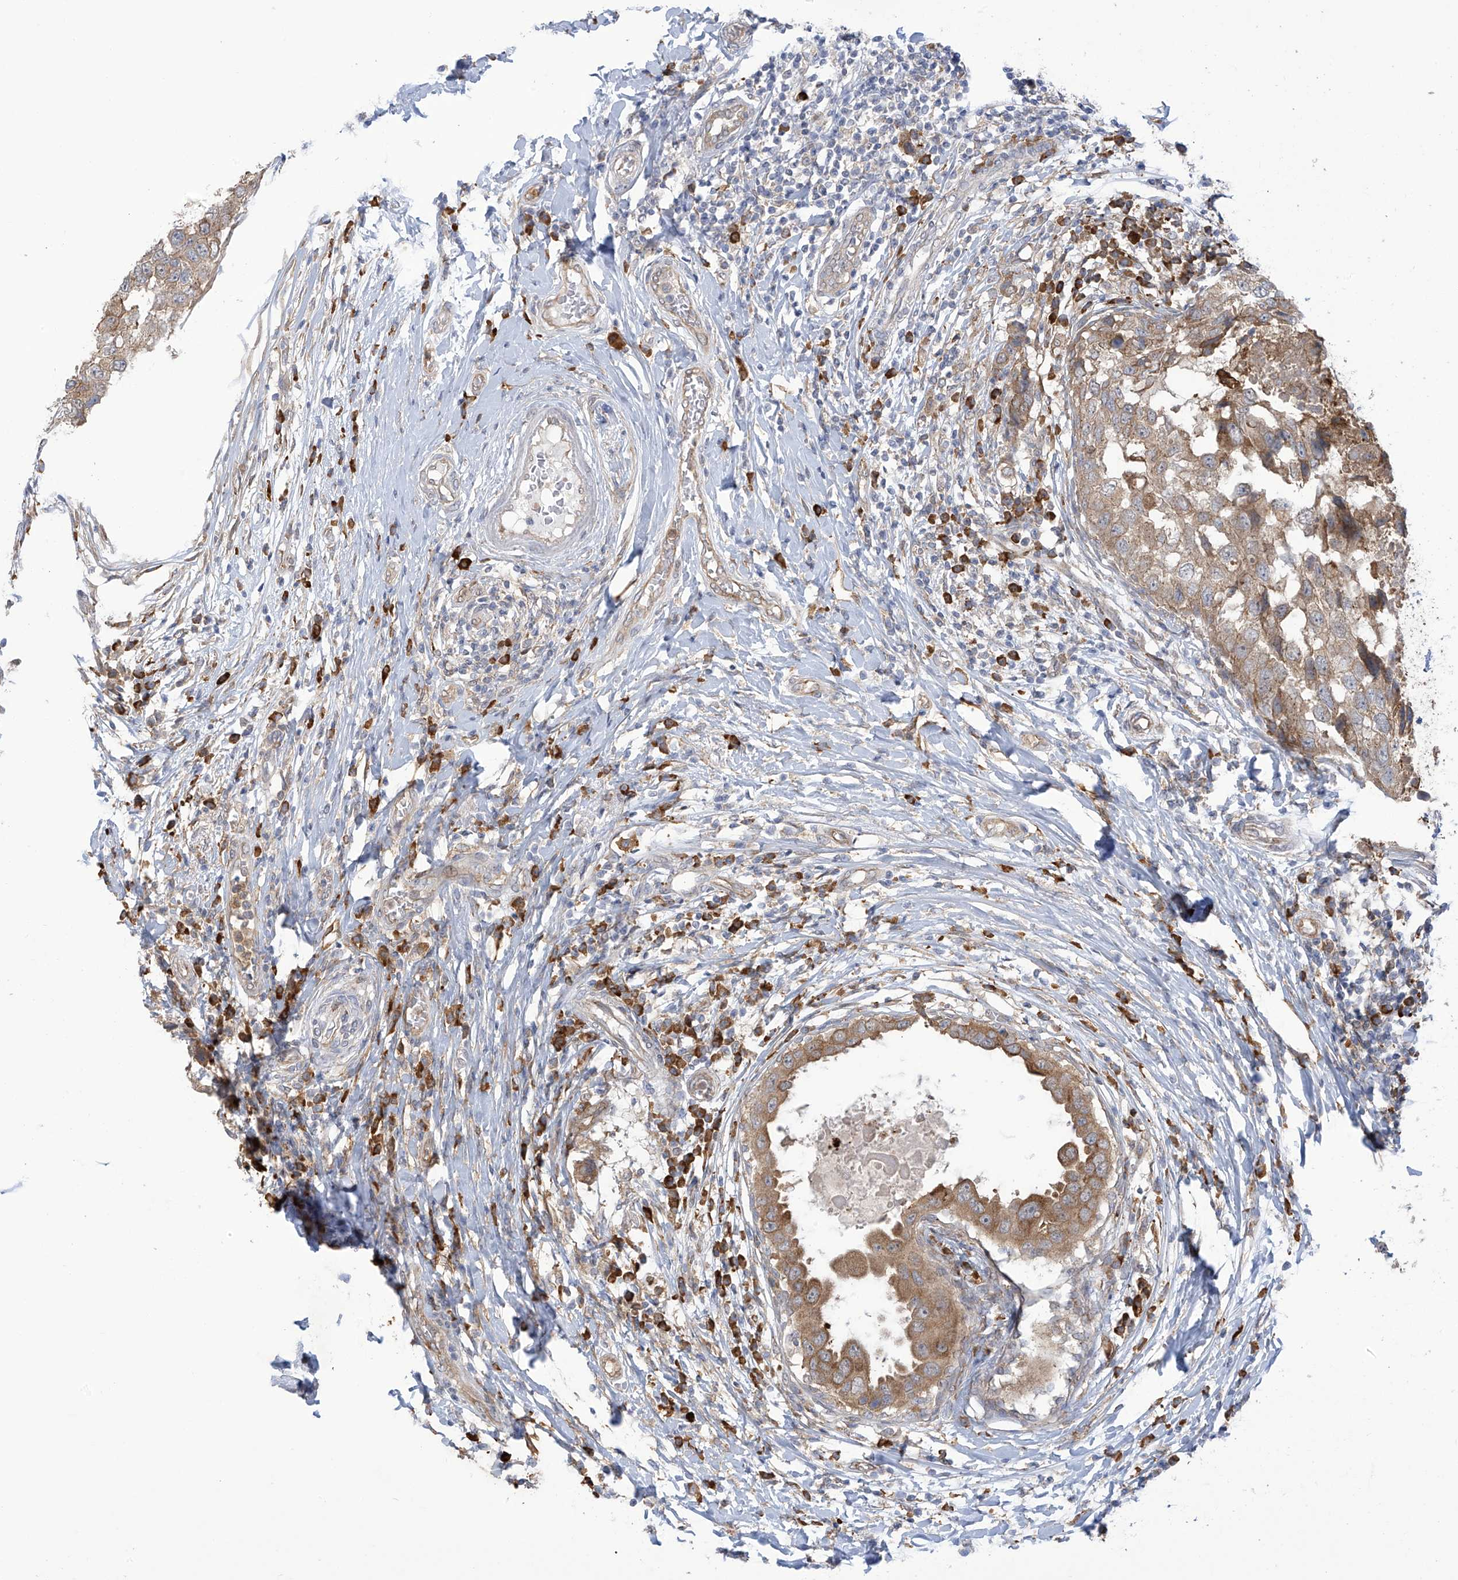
{"staining": {"intensity": "weak", "quantity": "25%-75%", "location": "cytoplasmic/membranous"}, "tissue": "breast cancer", "cell_type": "Tumor cells", "image_type": "cancer", "snomed": [{"axis": "morphology", "description": "Duct carcinoma"}, {"axis": "topography", "description": "Breast"}], "caption": "Protein analysis of breast cancer tissue reveals weak cytoplasmic/membranous expression in approximately 25%-75% of tumor cells. Nuclei are stained in blue.", "gene": "KIAA1522", "patient": {"sex": "female", "age": 27}}